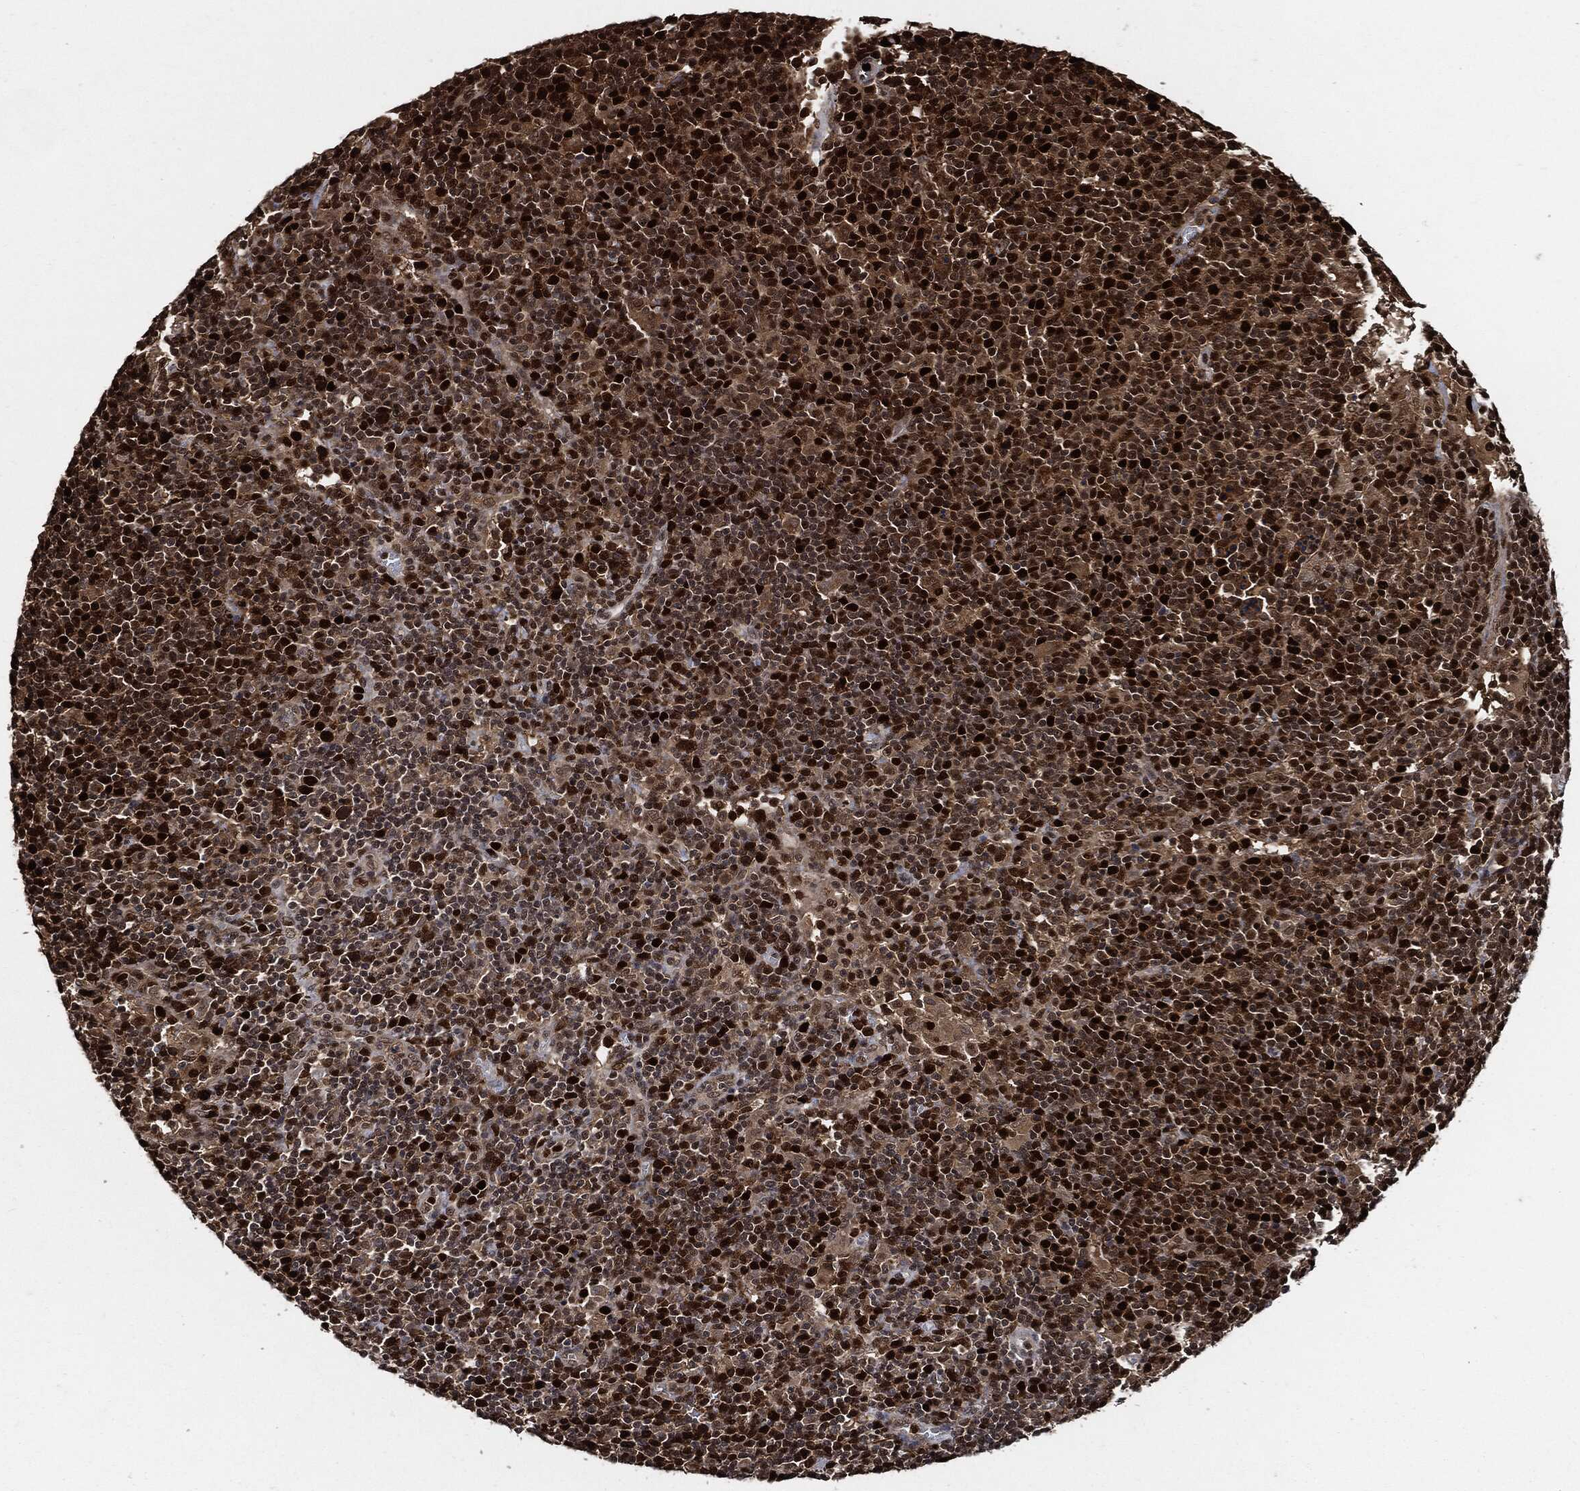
{"staining": {"intensity": "strong", "quantity": ">75%", "location": "nuclear"}, "tissue": "lymphoma", "cell_type": "Tumor cells", "image_type": "cancer", "snomed": [{"axis": "morphology", "description": "Malignant lymphoma, non-Hodgkin's type, High grade"}, {"axis": "topography", "description": "Lymph node"}], "caption": "This histopathology image demonstrates immunohistochemistry (IHC) staining of human lymphoma, with high strong nuclear expression in approximately >75% of tumor cells.", "gene": "PCNA", "patient": {"sex": "male", "age": 61}}